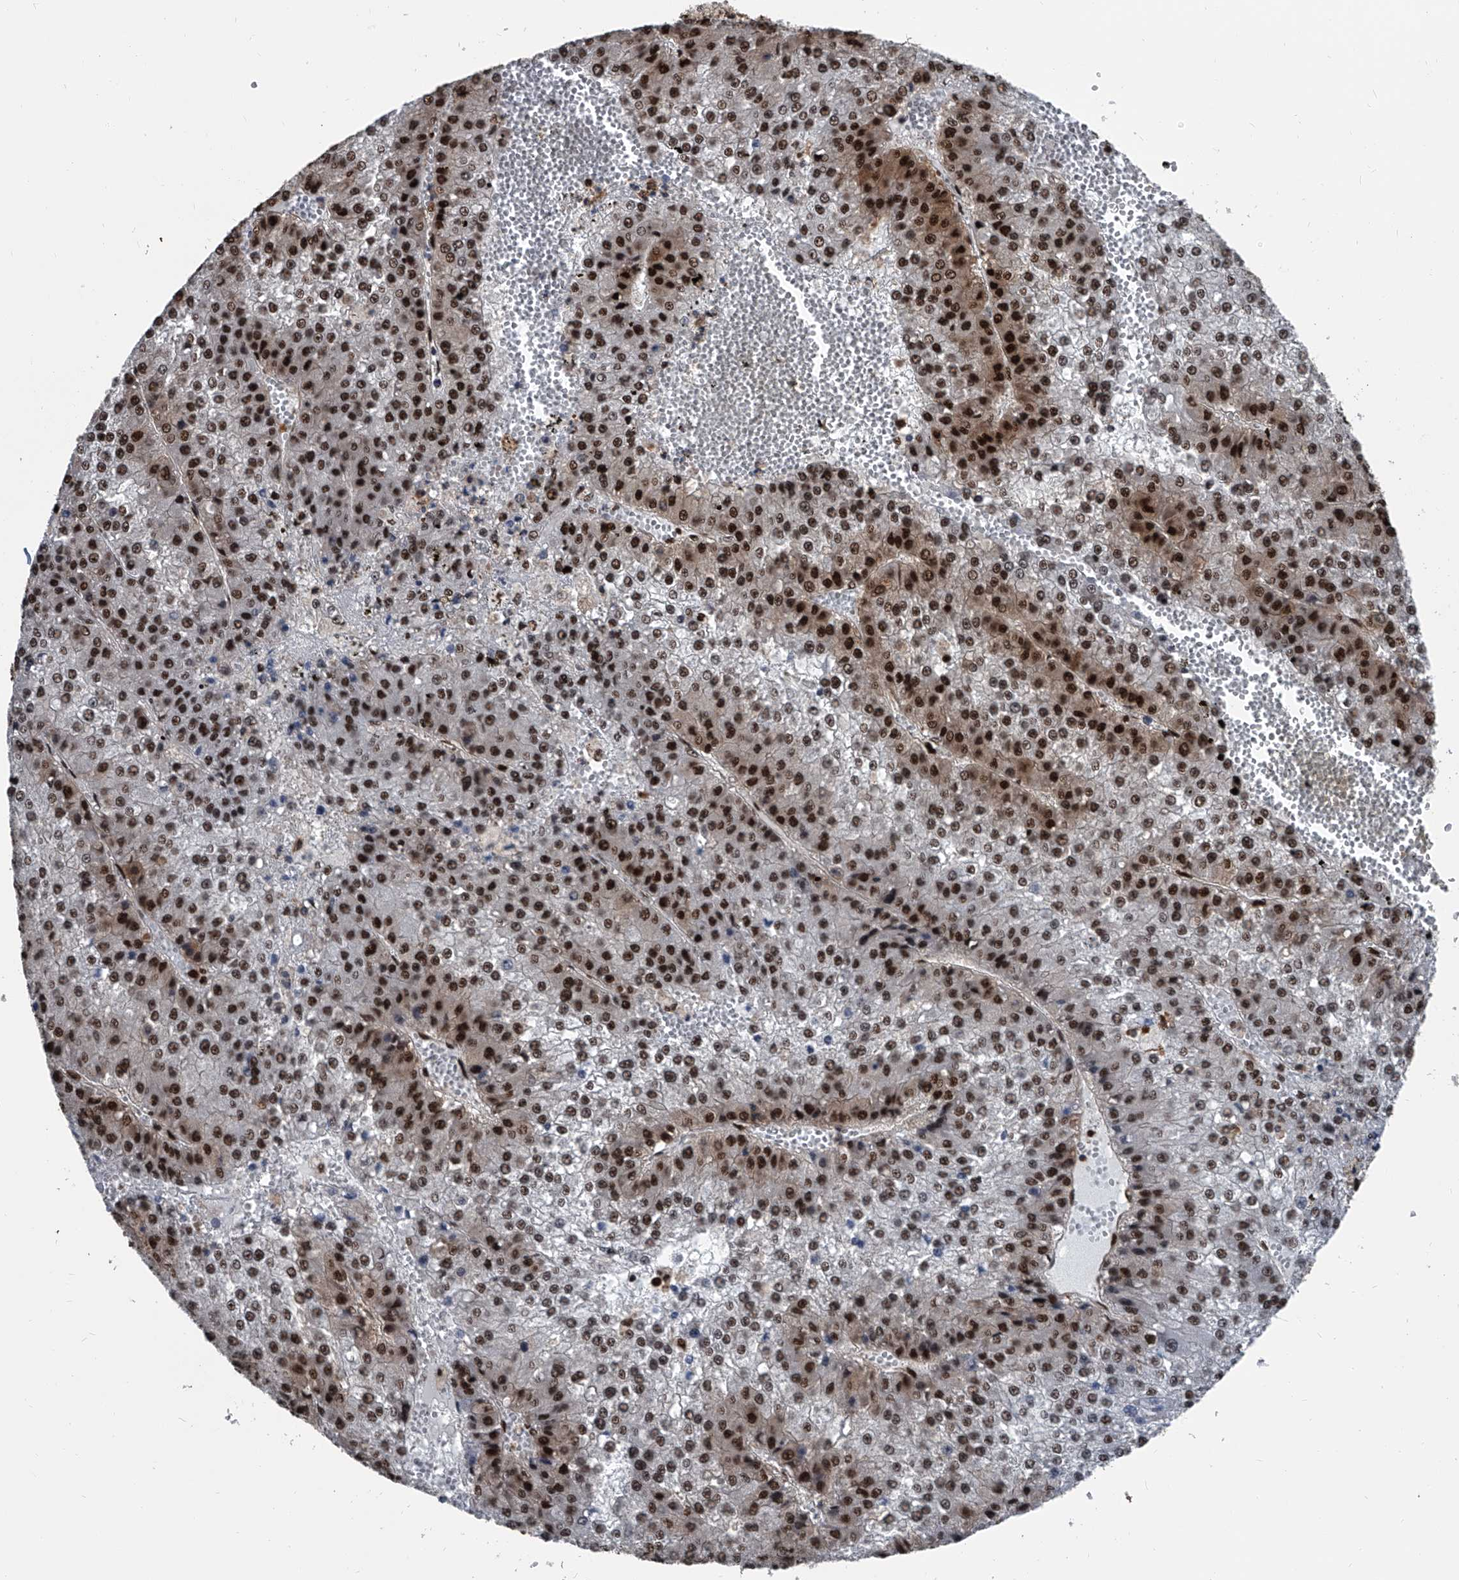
{"staining": {"intensity": "strong", "quantity": ">75%", "location": "nuclear"}, "tissue": "liver cancer", "cell_type": "Tumor cells", "image_type": "cancer", "snomed": [{"axis": "morphology", "description": "Carcinoma, Hepatocellular, NOS"}, {"axis": "topography", "description": "Liver"}], "caption": "Liver cancer was stained to show a protein in brown. There is high levels of strong nuclear staining in about >75% of tumor cells.", "gene": "FKBP5", "patient": {"sex": "female", "age": 73}}